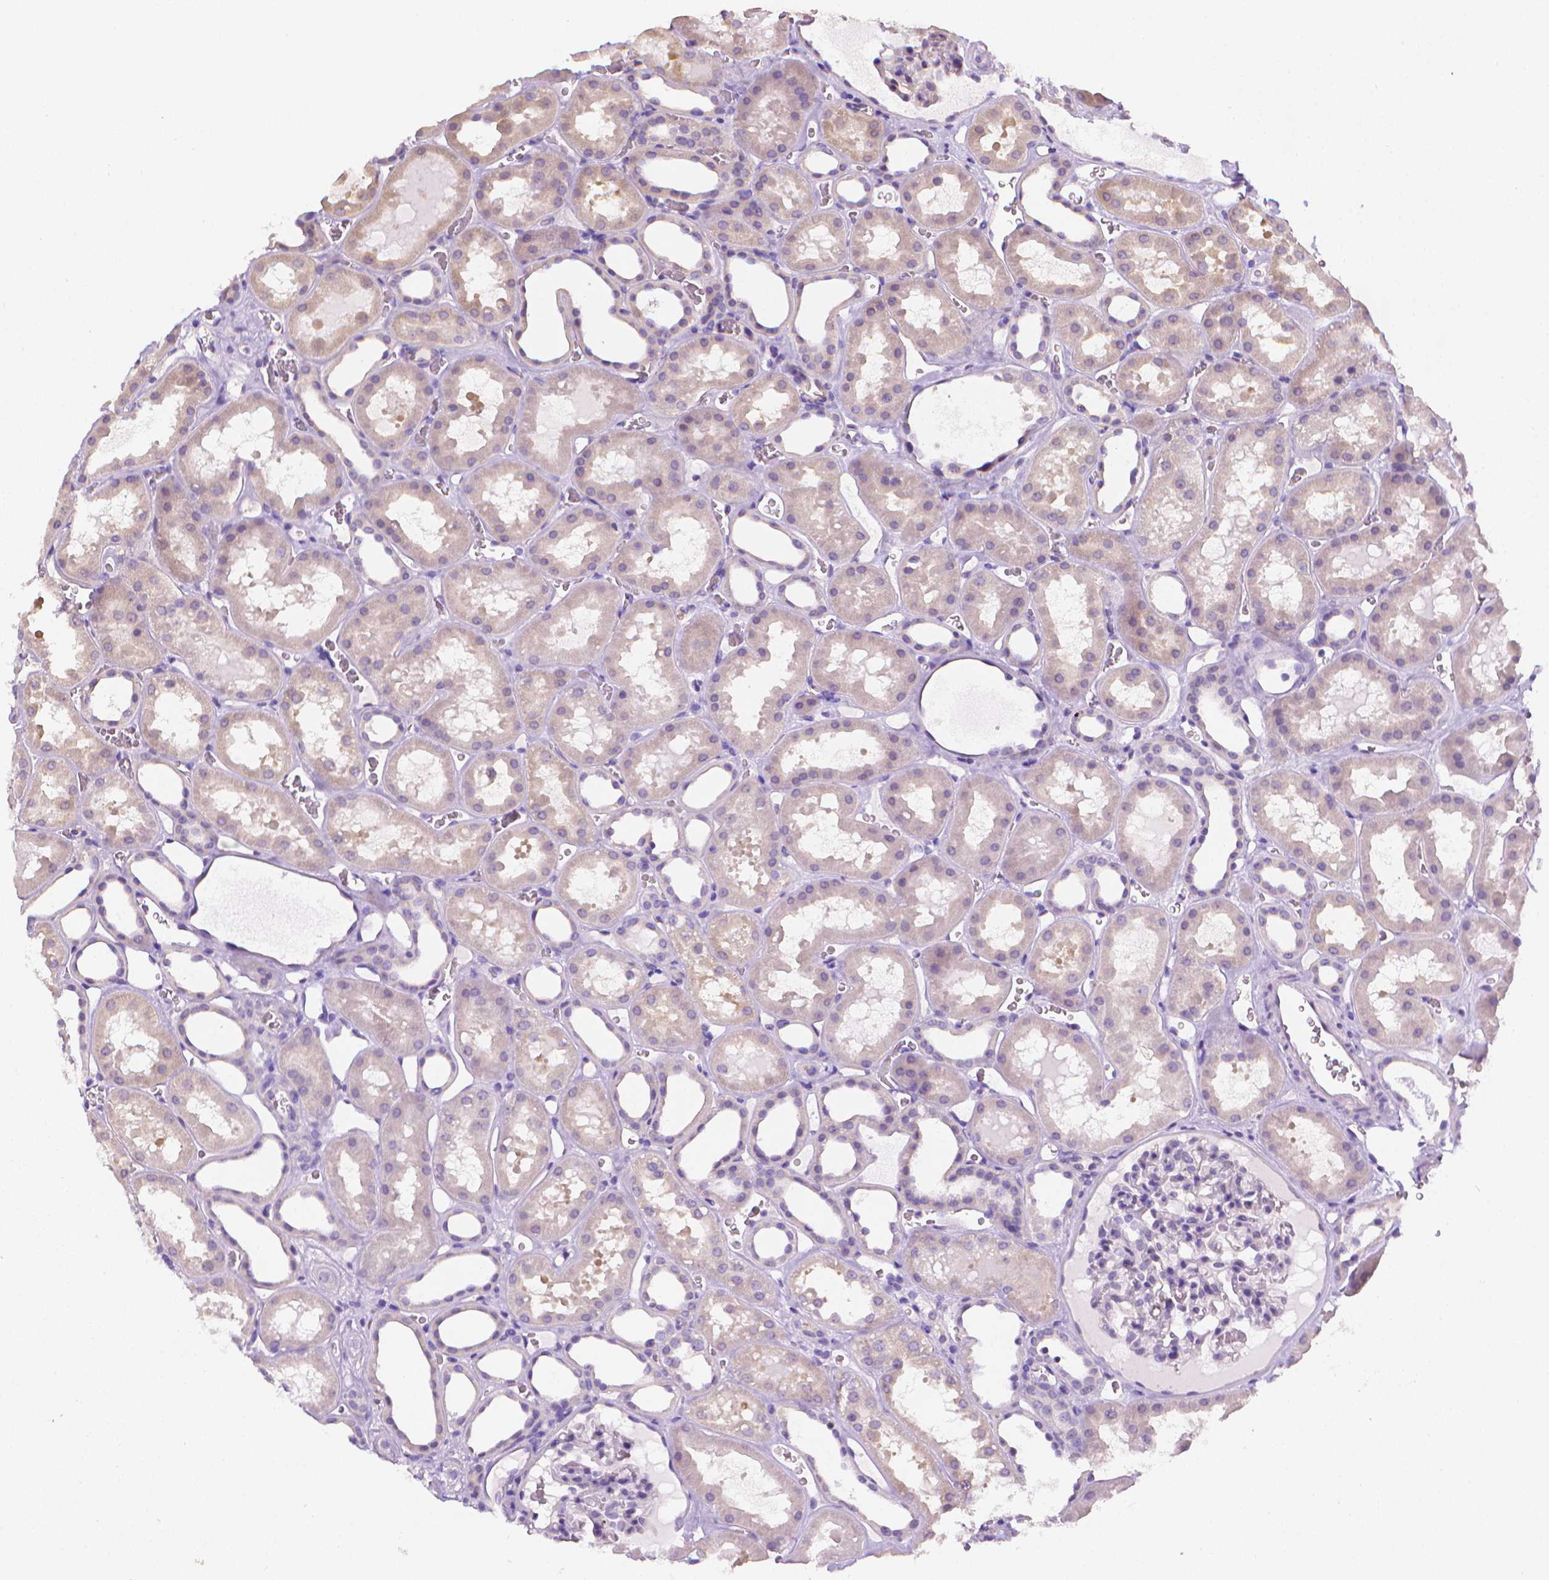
{"staining": {"intensity": "negative", "quantity": "none", "location": "none"}, "tissue": "kidney", "cell_type": "Cells in glomeruli", "image_type": "normal", "snomed": [{"axis": "morphology", "description": "Normal tissue, NOS"}, {"axis": "topography", "description": "Kidney"}], "caption": "Immunohistochemistry (IHC) photomicrograph of unremarkable kidney: kidney stained with DAB (3,3'-diaminobenzidine) demonstrates no significant protein staining in cells in glomeruli. (Brightfield microscopy of DAB immunohistochemistry (IHC) at high magnification).", "gene": "FASN", "patient": {"sex": "female", "age": 41}}